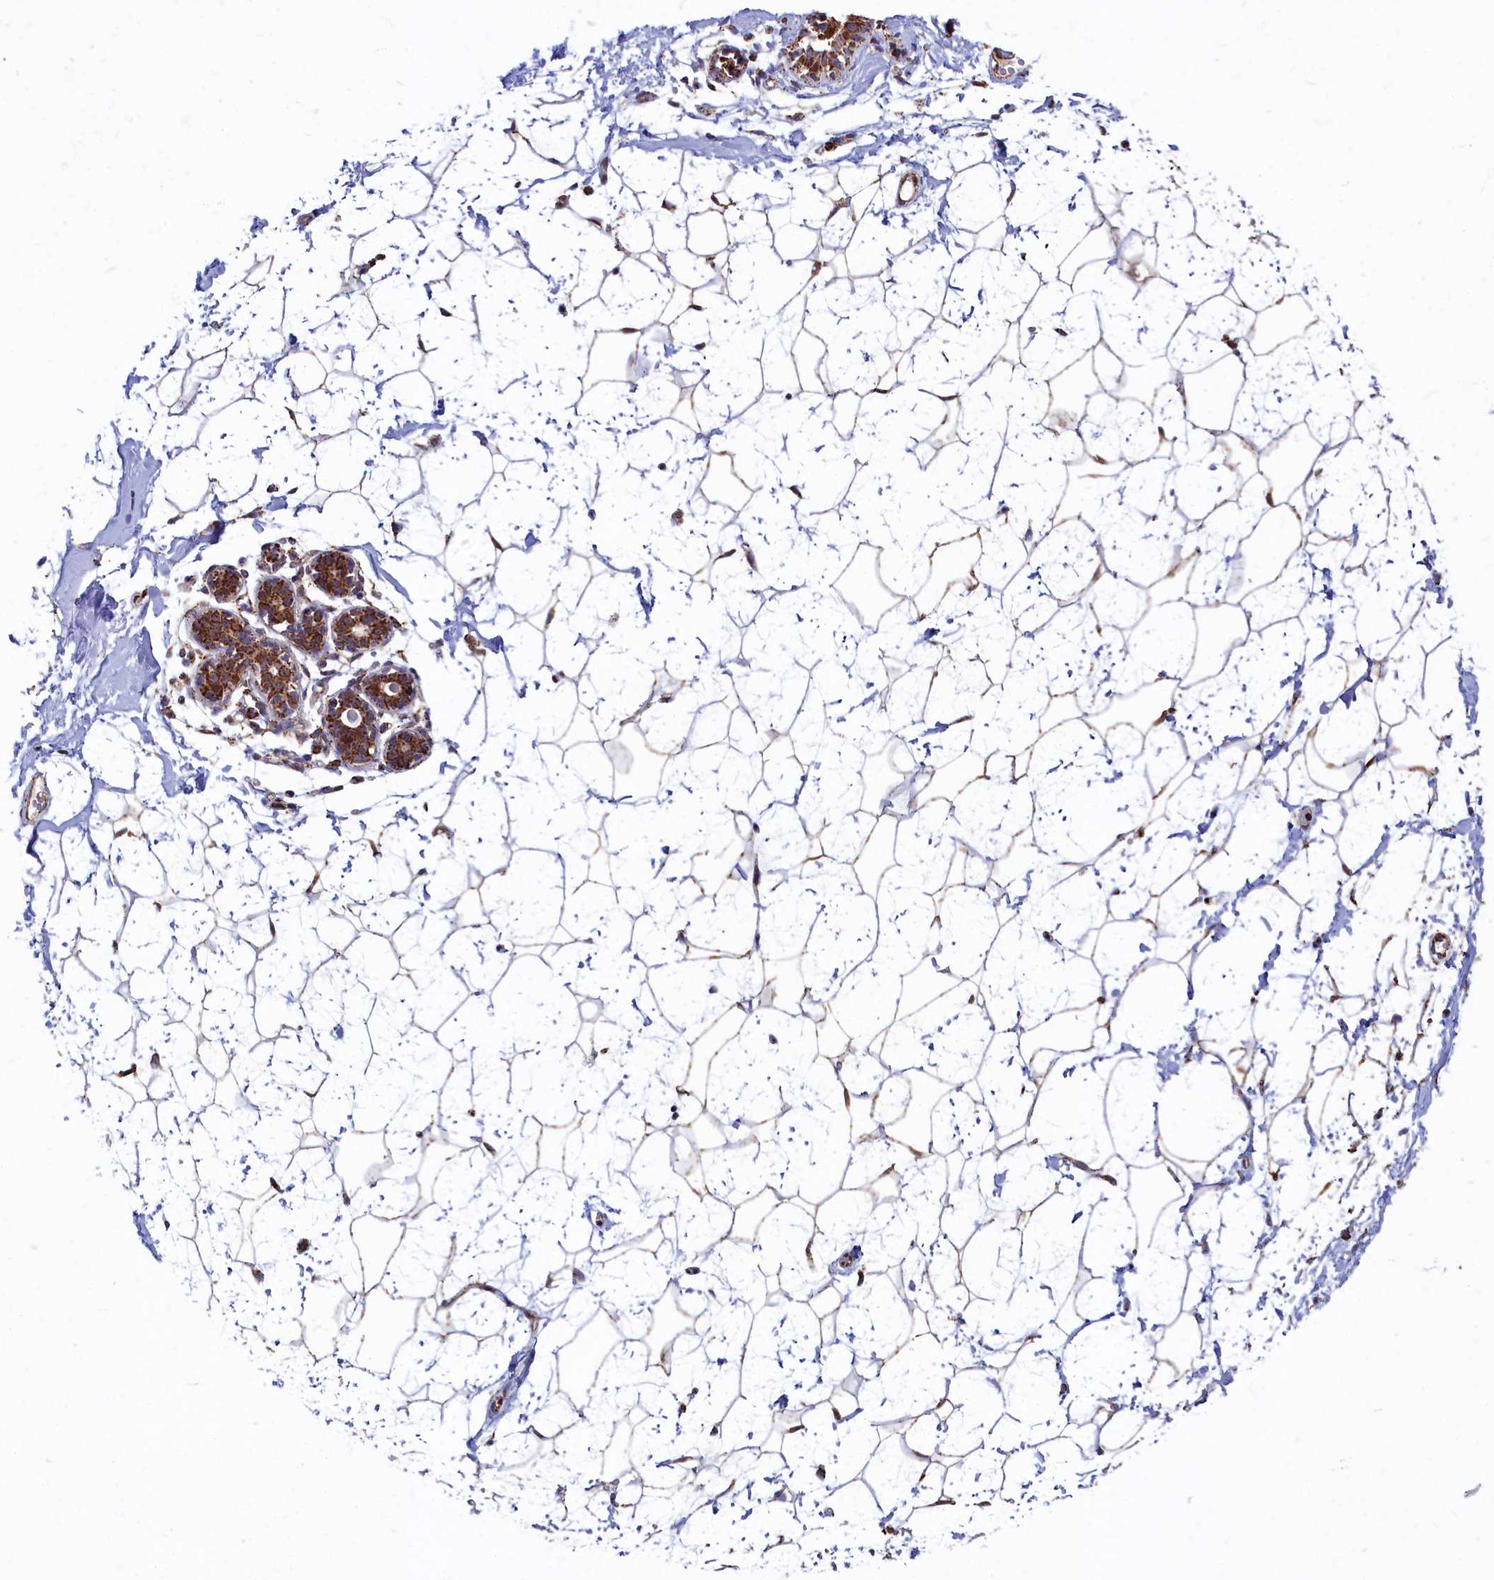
{"staining": {"intensity": "strong", "quantity": ">75%", "location": "cytoplasmic/membranous"}, "tissue": "breast", "cell_type": "Adipocytes", "image_type": "normal", "snomed": [{"axis": "morphology", "description": "Normal tissue, NOS"}, {"axis": "morphology", "description": "Adenoma, NOS"}, {"axis": "topography", "description": "Breast"}], "caption": "A photomicrograph of breast stained for a protein exhibits strong cytoplasmic/membranous brown staining in adipocytes.", "gene": "SPR", "patient": {"sex": "female", "age": 23}}